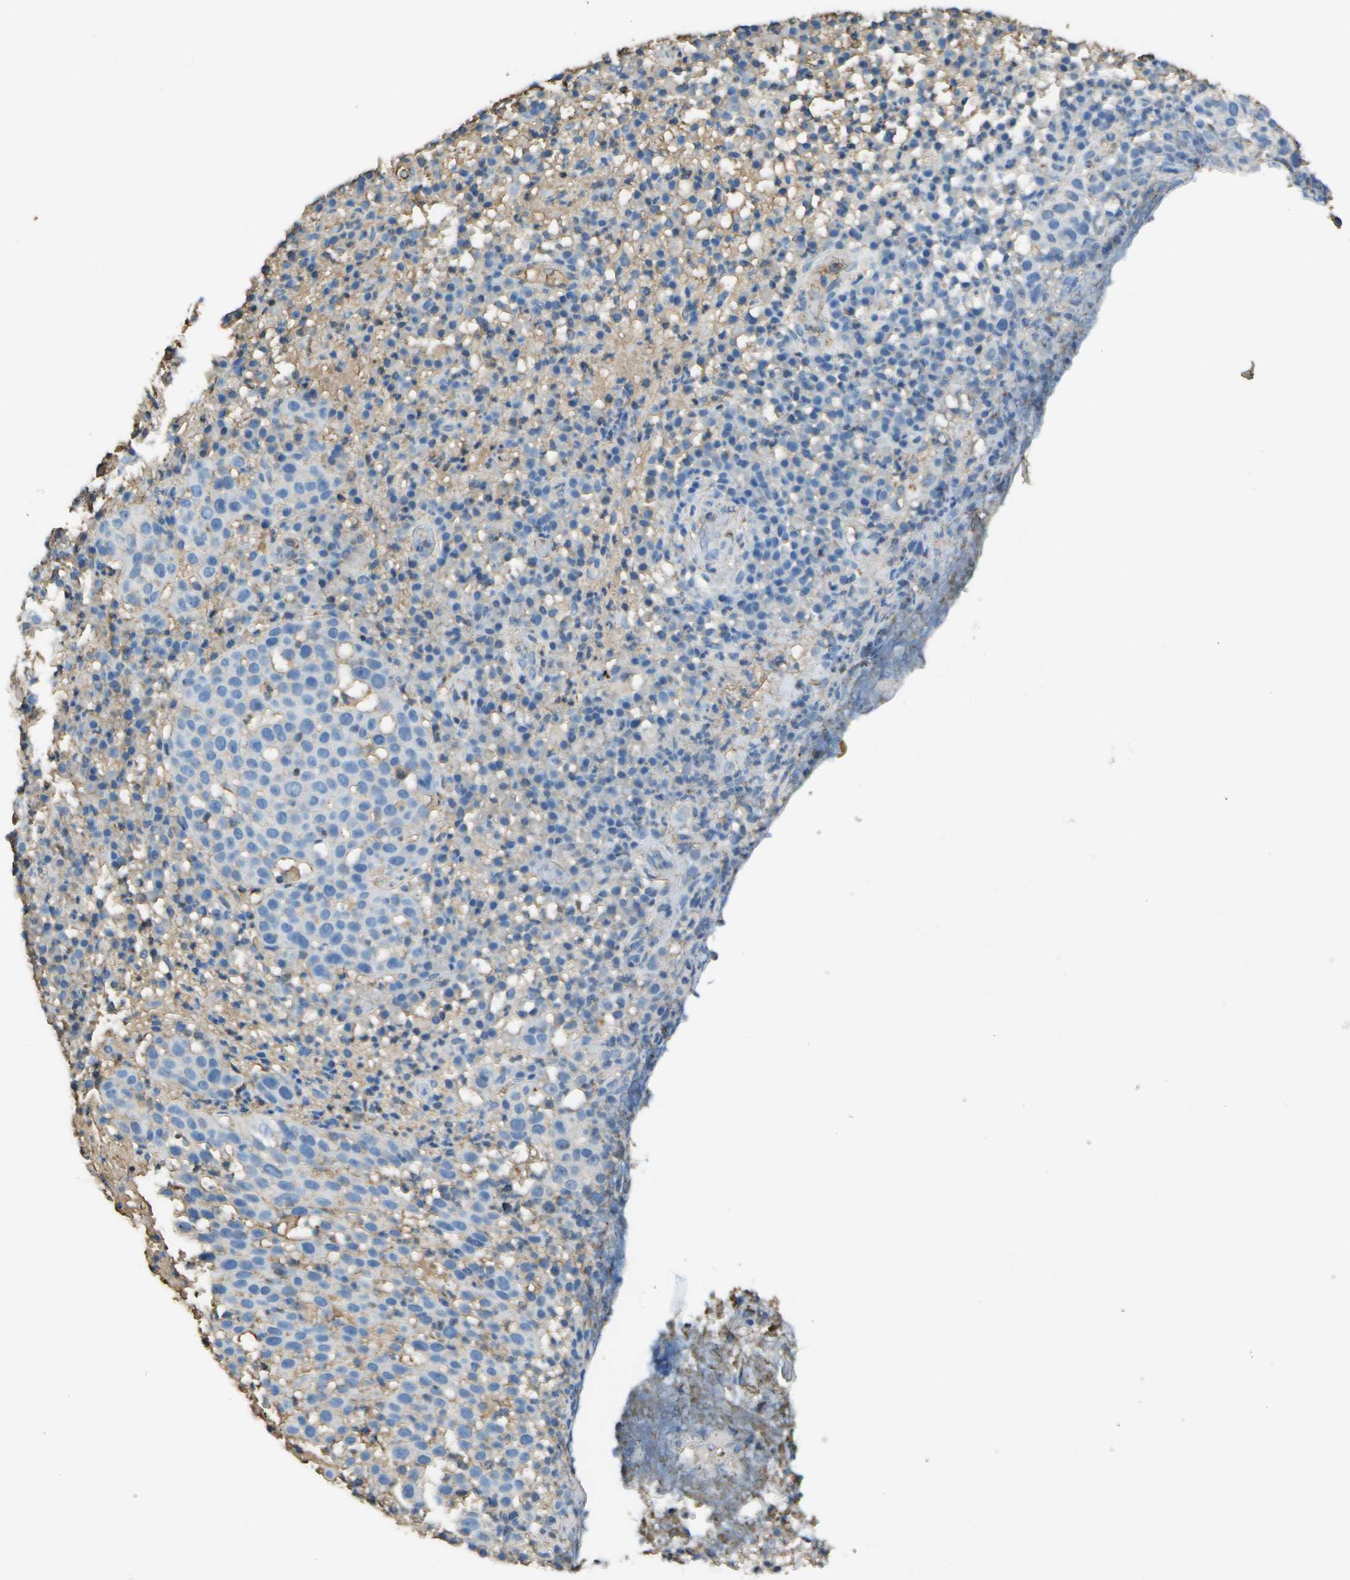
{"staining": {"intensity": "negative", "quantity": "none", "location": "none"}, "tissue": "skin cancer", "cell_type": "Tumor cells", "image_type": "cancer", "snomed": [{"axis": "morphology", "description": "Squamous cell carcinoma in situ, NOS"}, {"axis": "morphology", "description": "Squamous cell carcinoma, NOS"}, {"axis": "topography", "description": "Skin"}], "caption": "Photomicrograph shows no protein staining in tumor cells of skin squamous cell carcinoma in situ tissue.", "gene": "CYP4F11", "patient": {"sex": "male", "age": 93}}